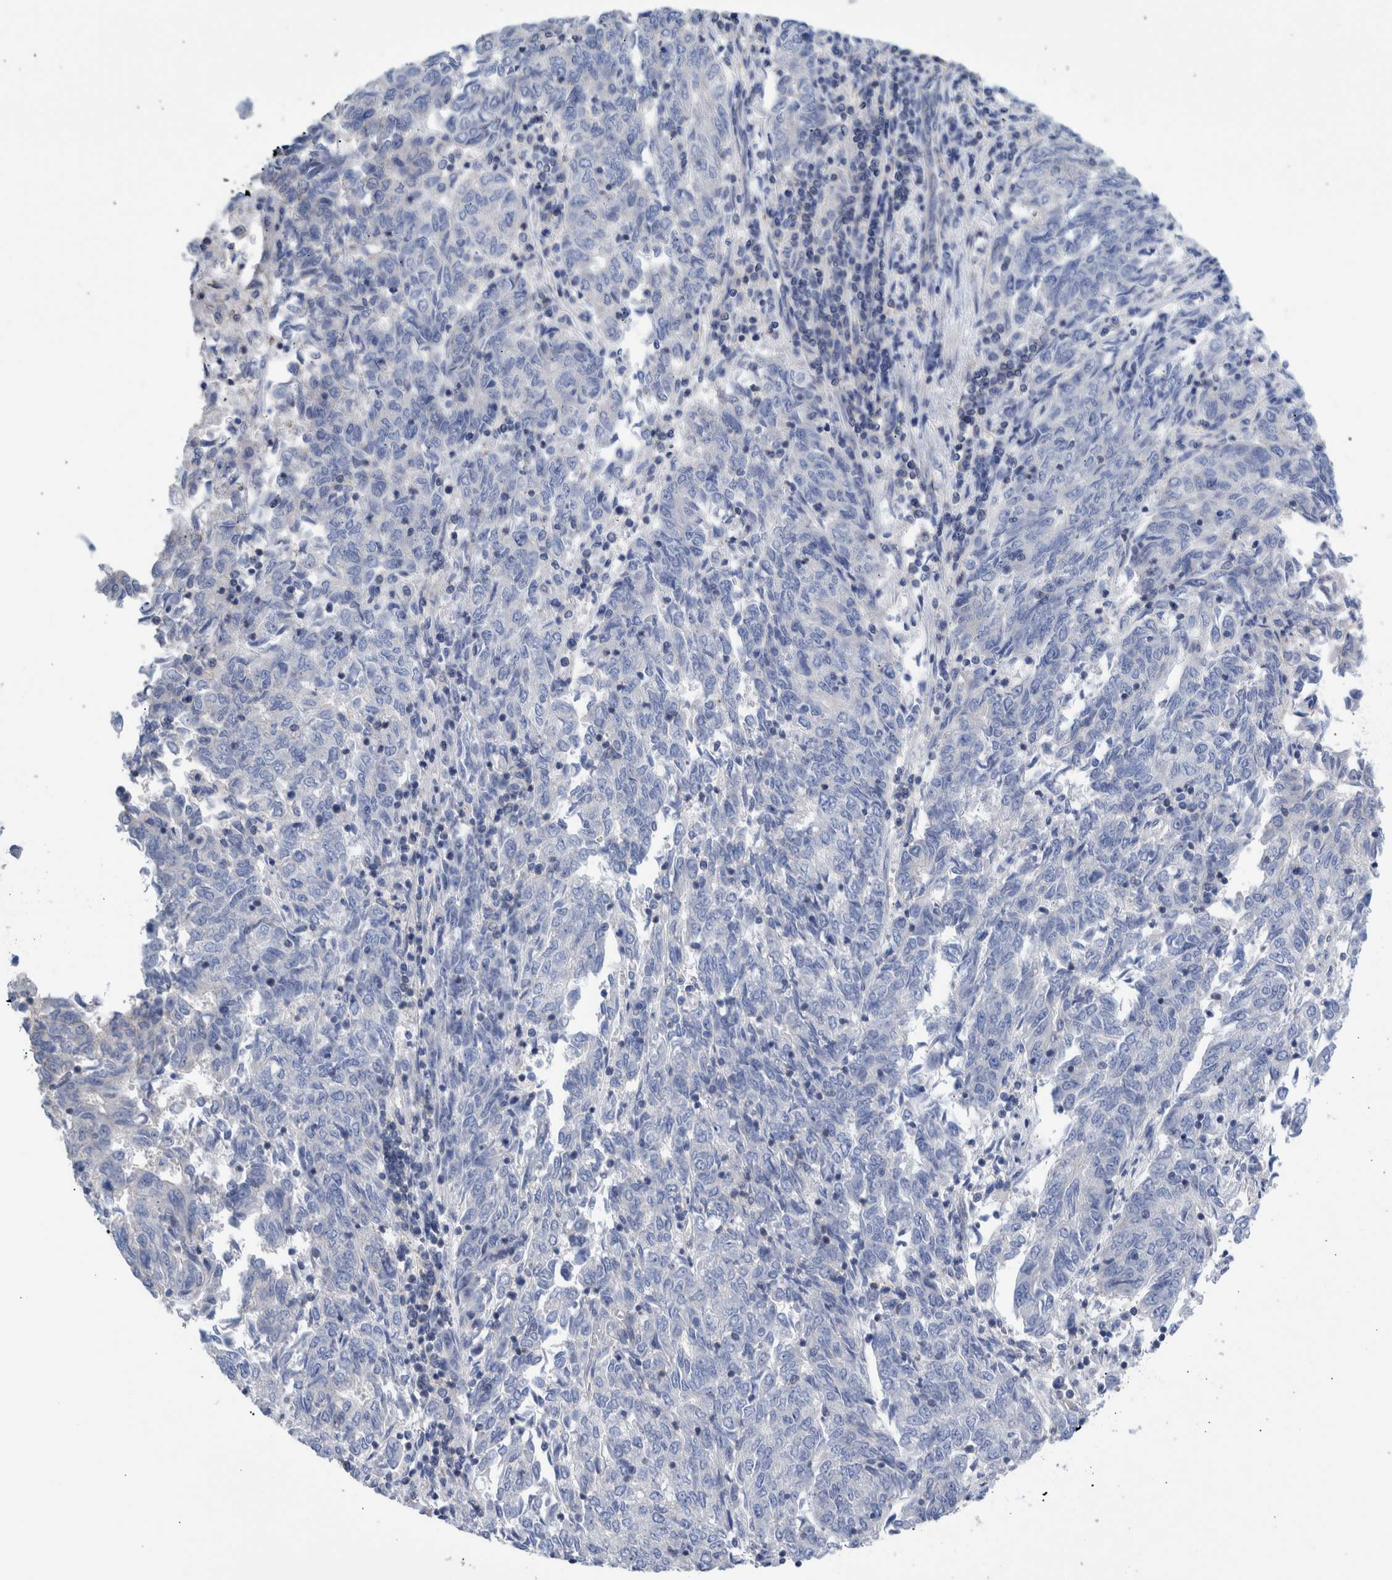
{"staining": {"intensity": "negative", "quantity": "none", "location": "none"}, "tissue": "endometrial cancer", "cell_type": "Tumor cells", "image_type": "cancer", "snomed": [{"axis": "morphology", "description": "Adenocarcinoma, NOS"}, {"axis": "topography", "description": "Endometrium"}], "caption": "Protein analysis of endometrial cancer (adenocarcinoma) demonstrates no significant positivity in tumor cells.", "gene": "PPP3CC", "patient": {"sex": "female", "age": 80}}